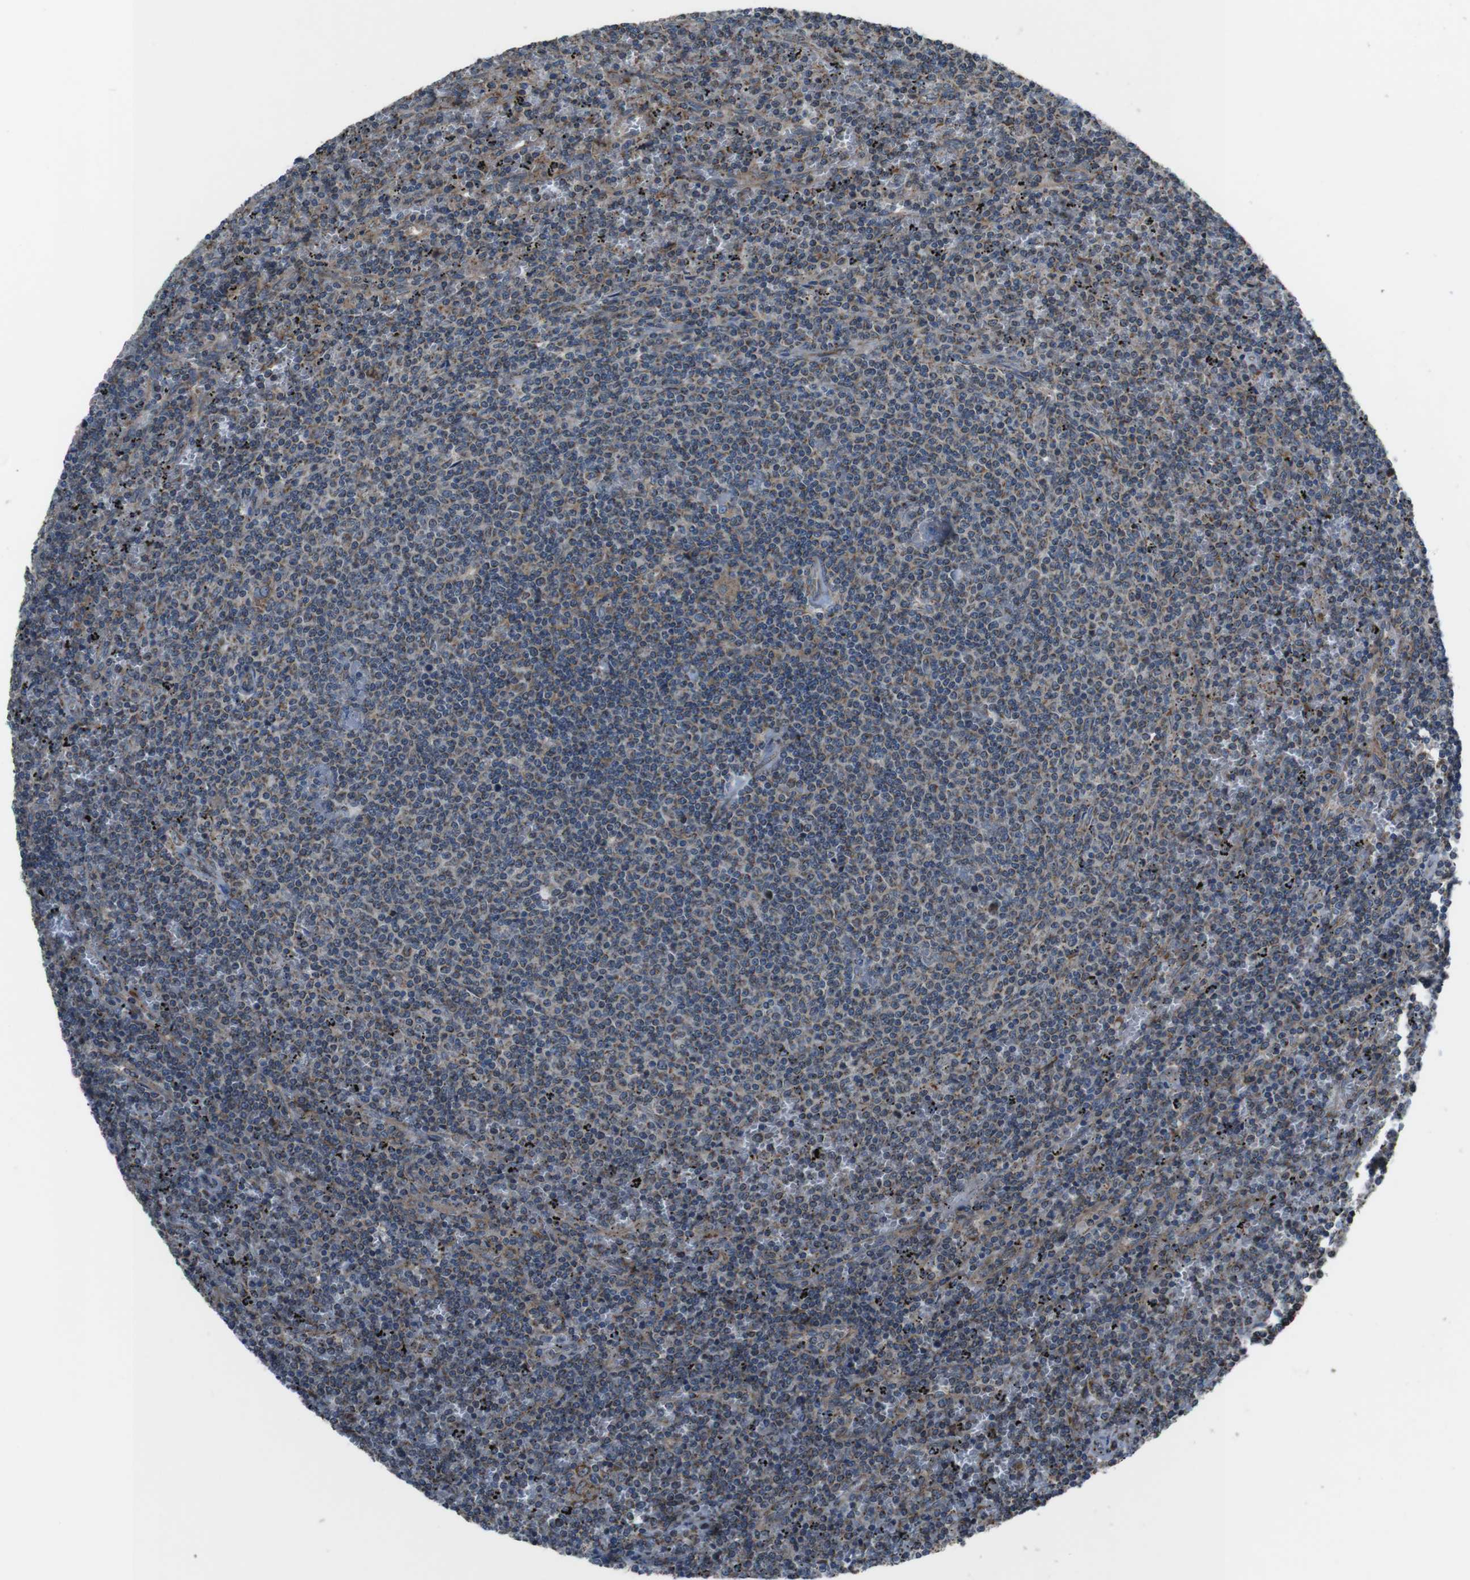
{"staining": {"intensity": "moderate", "quantity": "<25%", "location": "cytoplasmic/membranous"}, "tissue": "lymphoma", "cell_type": "Tumor cells", "image_type": "cancer", "snomed": [{"axis": "morphology", "description": "Malignant lymphoma, non-Hodgkin's type, Low grade"}, {"axis": "topography", "description": "Spleen"}], "caption": "Immunohistochemical staining of human lymphoma shows low levels of moderate cytoplasmic/membranous protein positivity in approximately <25% of tumor cells.", "gene": "GIMAP8", "patient": {"sex": "female", "age": 50}}